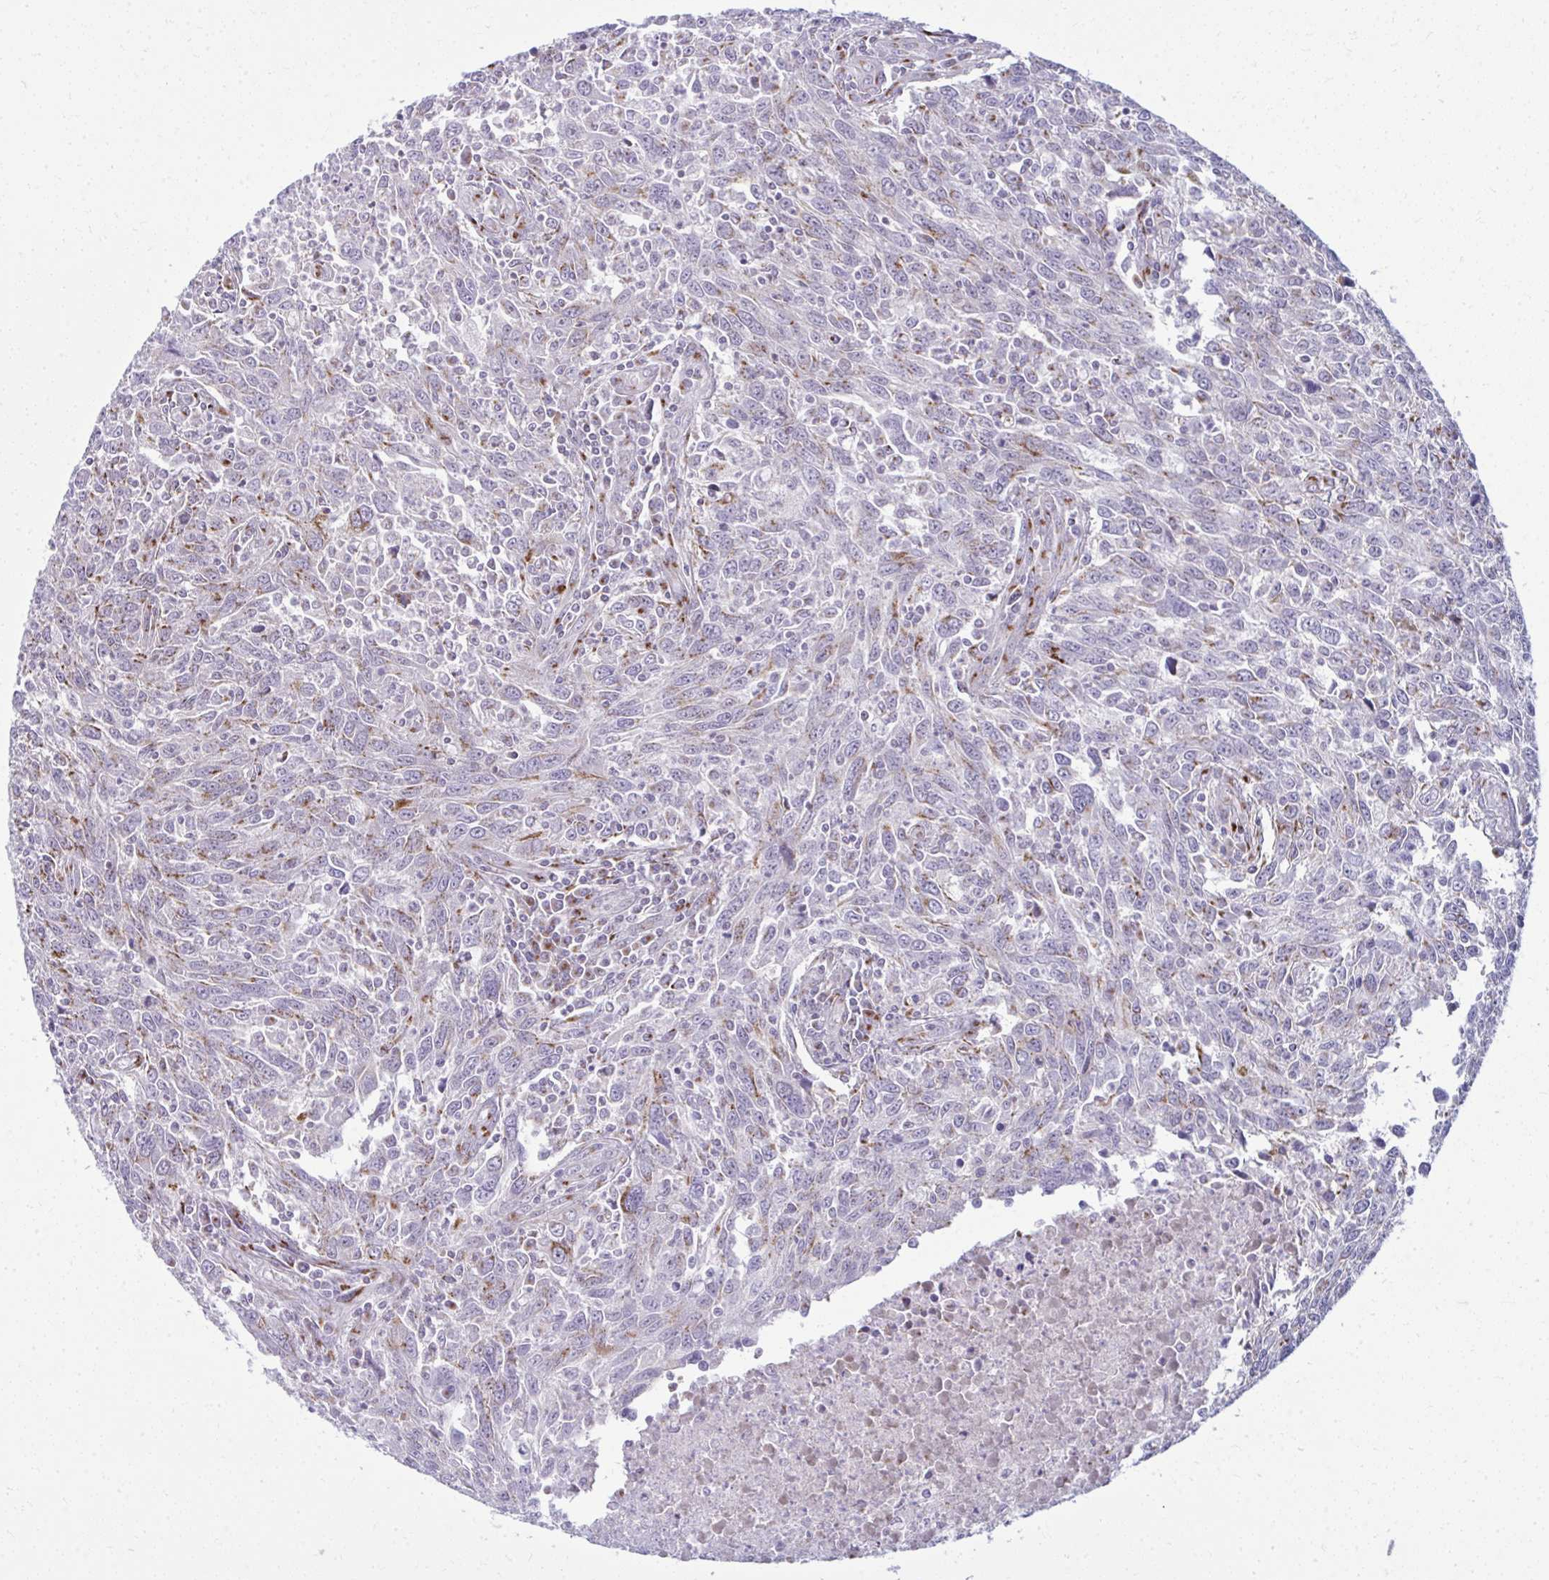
{"staining": {"intensity": "moderate", "quantity": "<25%", "location": "cytoplasmic/membranous"}, "tissue": "breast cancer", "cell_type": "Tumor cells", "image_type": "cancer", "snomed": [{"axis": "morphology", "description": "Duct carcinoma"}, {"axis": "topography", "description": "Breast"}], "caption": "This histopathology image reveals immunohistochemistry staining of breast infiltrating ductal carcinoma, with low moderate cytoplasmic/membranous expression in approximately <25% of tumor cells.", "gene": "DTX4", "patient": {"sex": "female", "age": 50}}